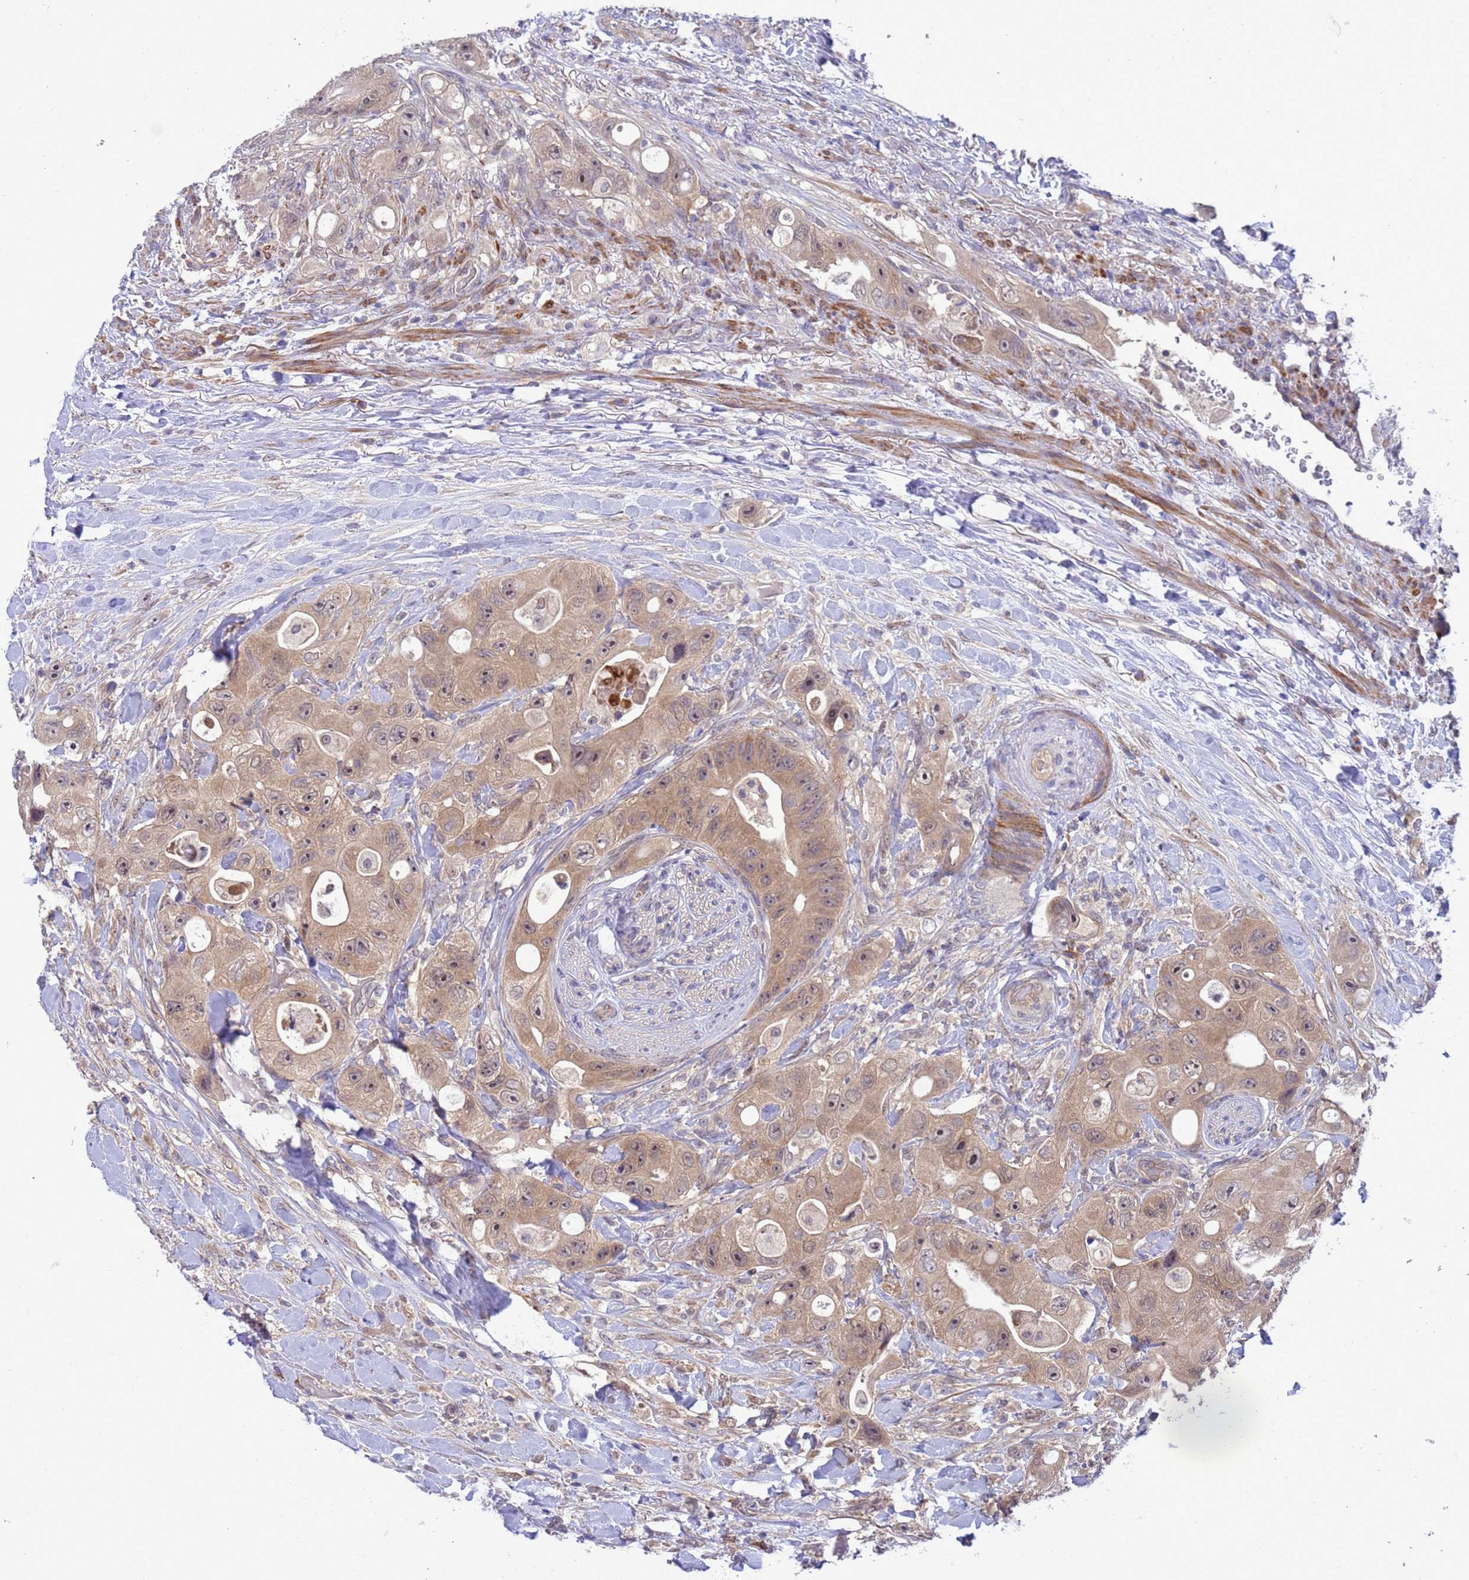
{"staining": {"intensity": "weak", "quantity": ">75%", "location": "cytoplasmic/membranous,nuclear"}, "tissue": "colorectal cancer", "cell_type": "Tumor cells", "image_type": "cancer", "snomed": [{"axis": "morphology", "description": "Adenocarcinoma, NOS"}, {"axis": "topography", "description": "Colon"}], "caption": "Weak cytoplasmic/membranous and nuclear protein positivity is identified in approximately >75% of tumor cells in adenocarcinoma (colorectal).", "gene": "ZNF461", "patient": {"sex": "female", "age": 46}}